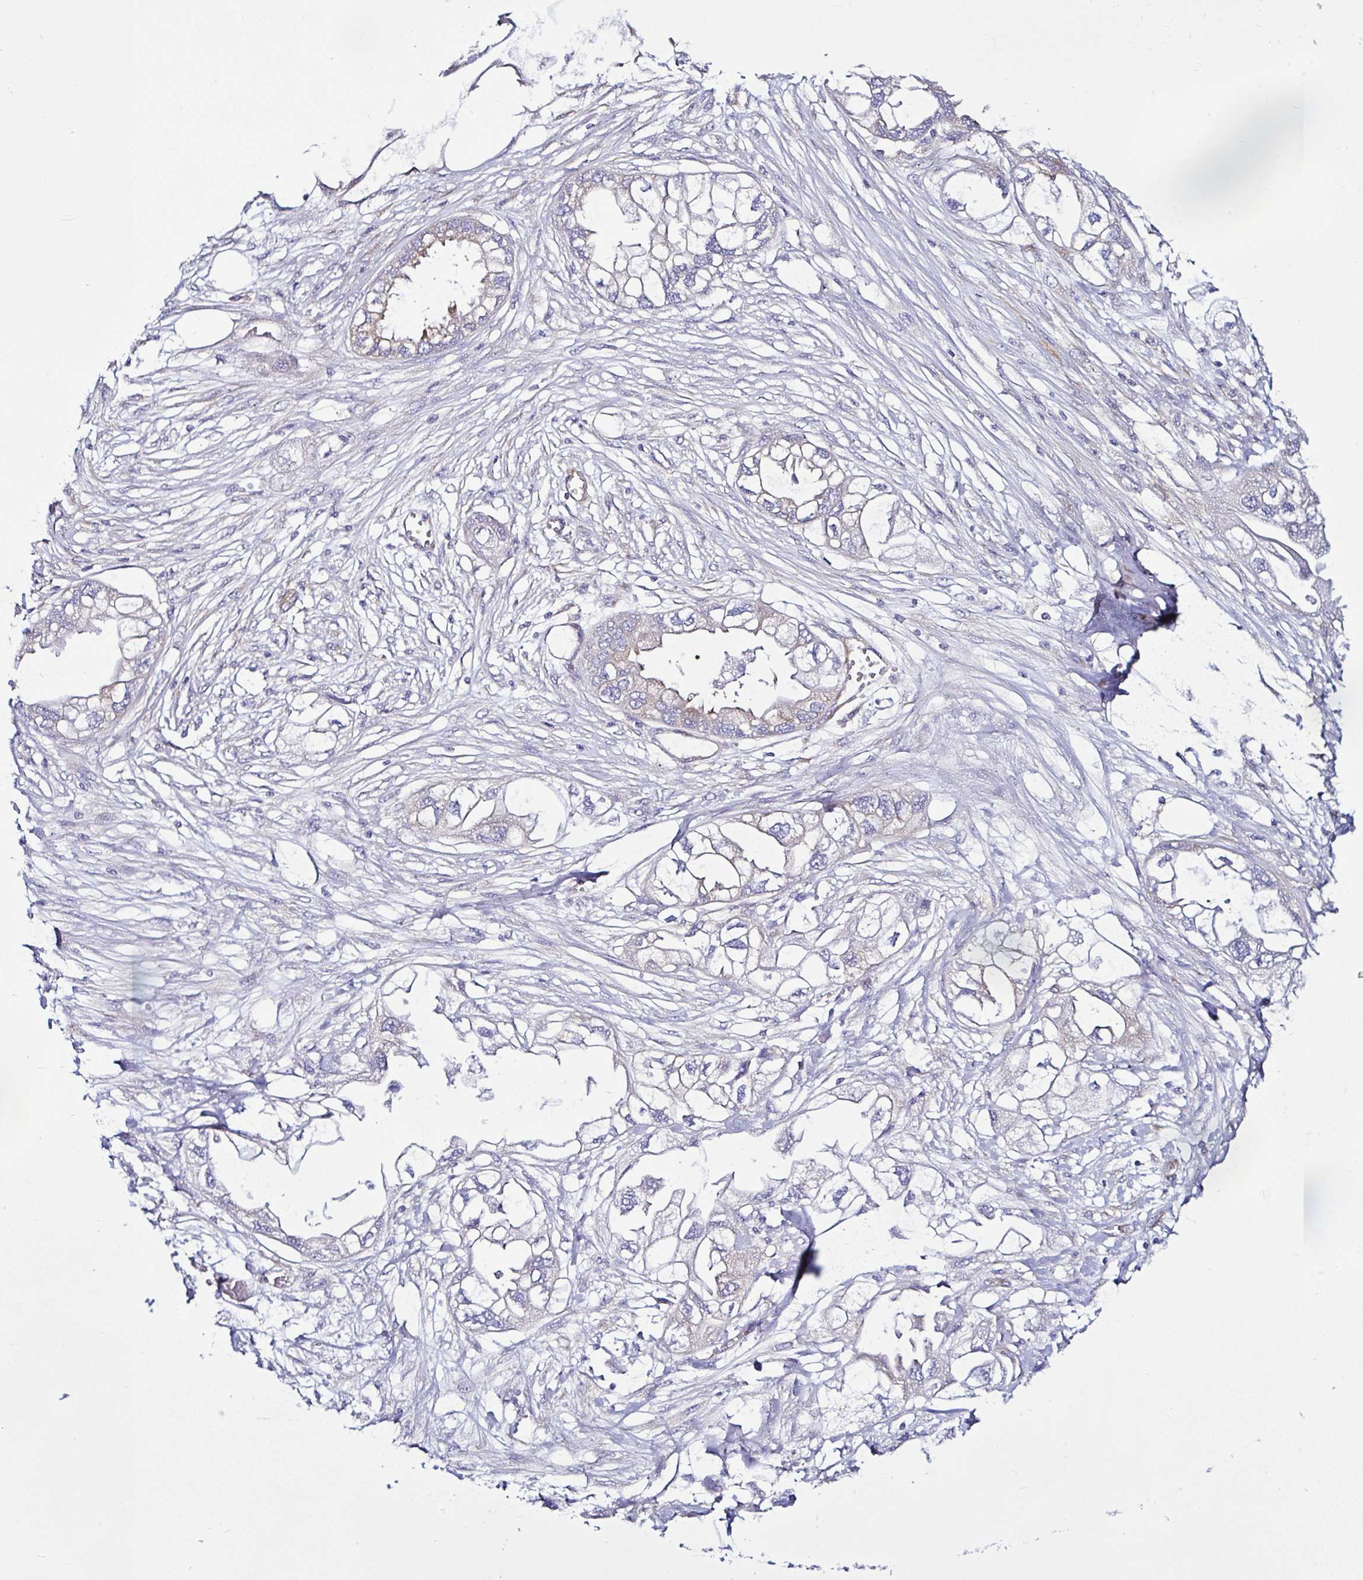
{"staining": {"intensity": "negative", "quantity": "none", "location": "none"}, "tissue": "endometrial cancer", "cell_type": "Tumor cells", "image_type": "cancer", "snomed": [{"axis": "morphology", "description": "Adenocarcinoma, NOS"}, {"axis": "morphology", "description": "Adenocarcinoma, metastatic, NOS"}, {"axis": "topography", "description": "Adipose tissue"}, {"axis": "topography", "description": "Endometrium"}], "caption": "DAB immunohistochemical staining of human endometrial metastatic adenocarcinoma exhibits no significant positivity in tumor cells.", "gene": "LARS1", "patient": {"sex": "female", "age": 67}}